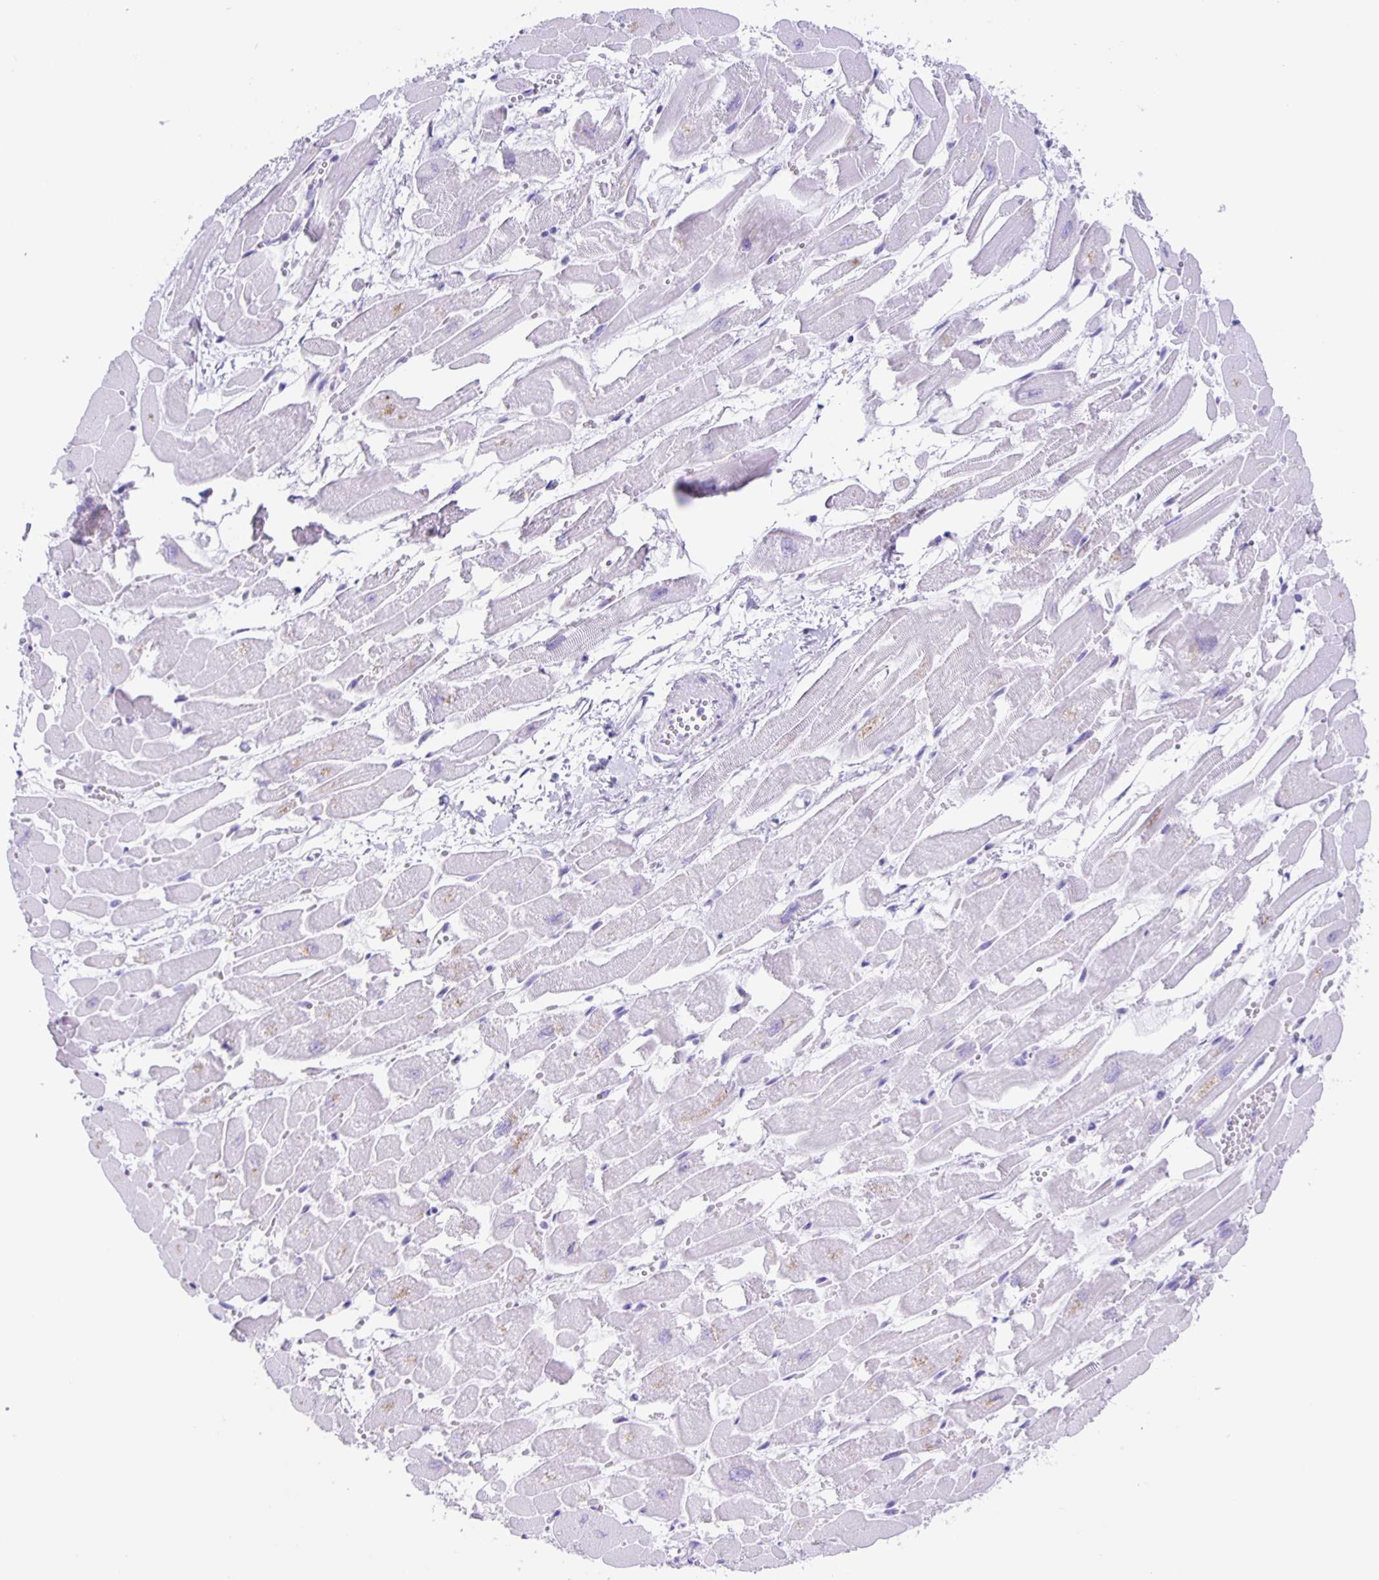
{"staining": {"intensity": "negative", "quantity": "none", "location": "none"}, "tissue": "heart muscle", "cell_type": "Cardiomyocytes", "image_type": "normal", "snomed": [{"axis": "morphology", "description": "Normal tissue, NOS"}, {"axis": "topography", "description": "Heart"}], "caption": "The image exhibits no staining of cardiomyocytes in benign heart muscle.", "gene": "GUCA2A", "patient": {"sex": "female", "age": 52}}